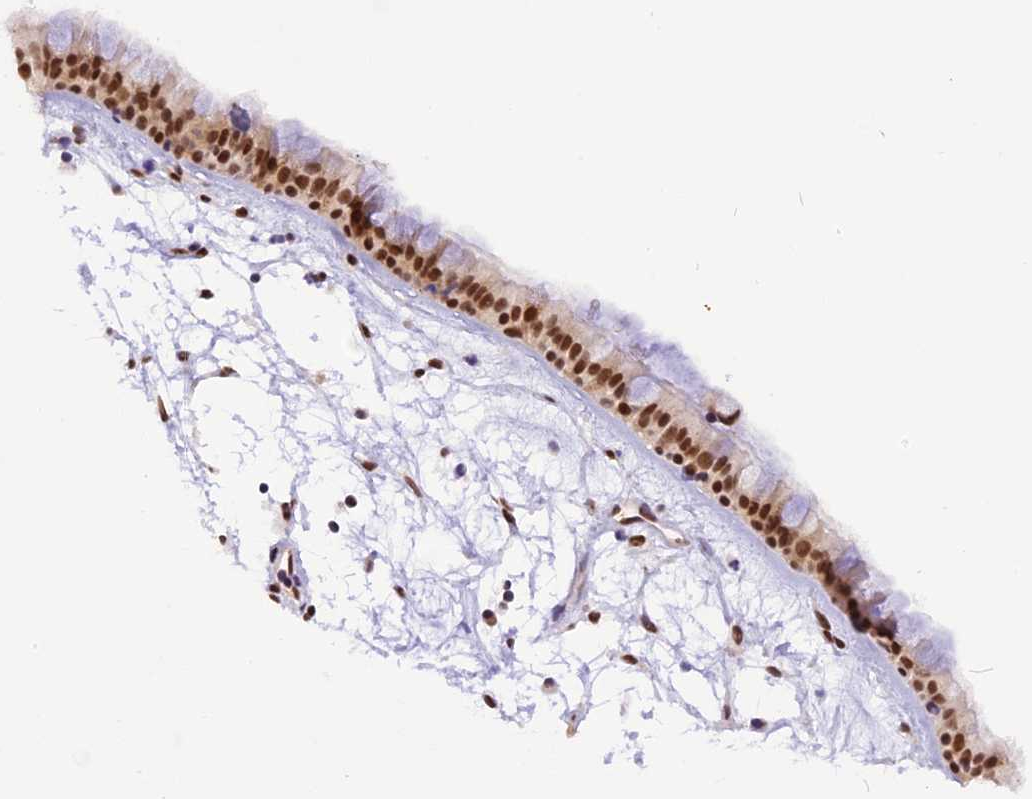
{"staining": {"intensity": "strong", "quantity": ">75%", "location": "nuclear"}, "tissue": "nasopharynx", "cell_type": "Respiratory epithelial cells", "image_type": "normal", "snomed": [{"axis": "morphology", "description": "Normal tissue, NOS"}, {"axis": "topography", "description": "Nasopharynx"}], "caption": "Protein positivity by immunohistochemistry demonstrates strong nuclear positivity in about >75% of respiratory epithelial cells in normal nasopharynx.", "gene": "IRF2BP1", "patient": {"sex": "male", "age": 82}}